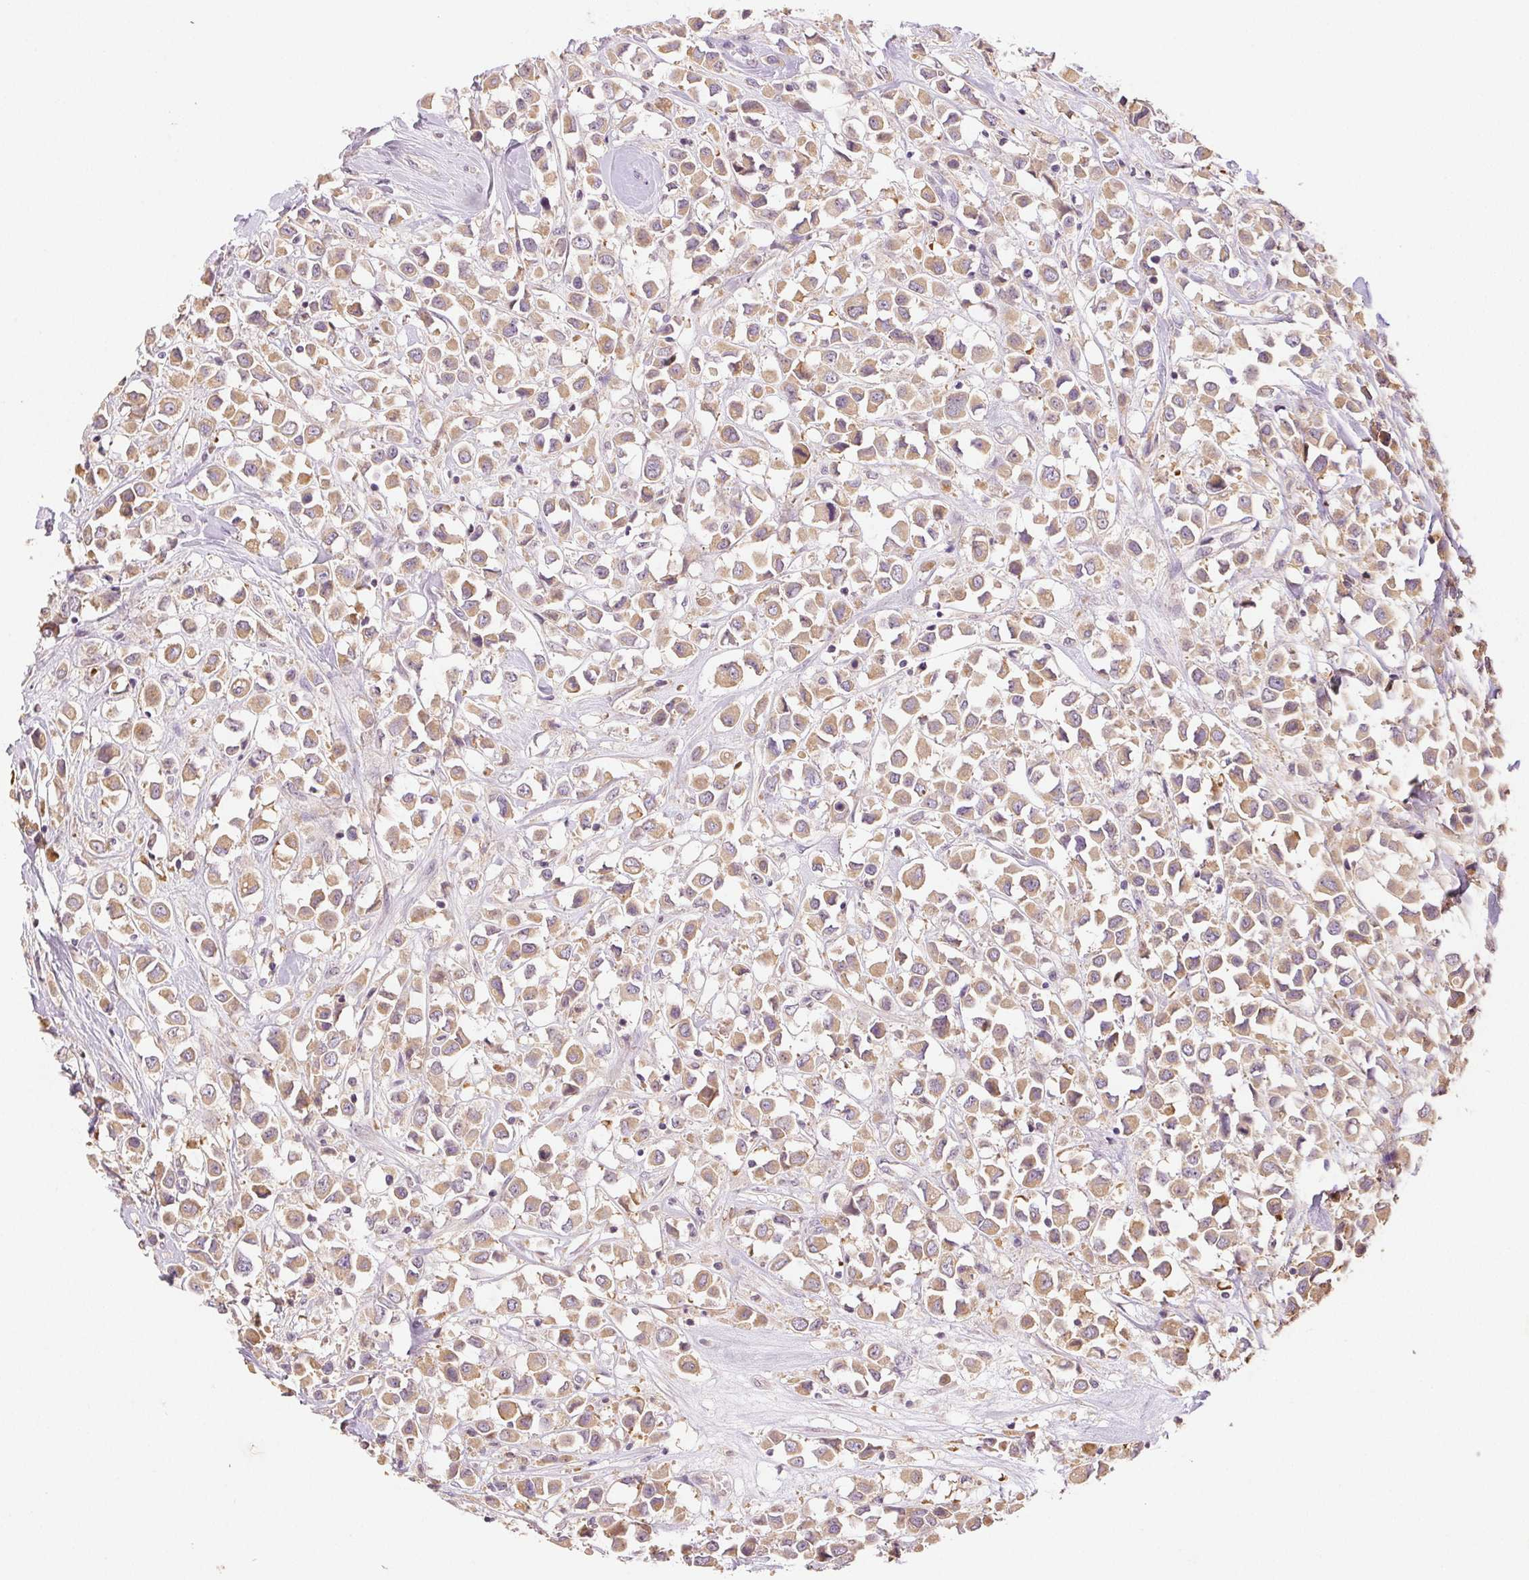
{"staining": {"intensity": "weak", "quantity": ">75%", "location": "cytoplasmic/membranous"}, "tissue": "breast cancer", "cell_type": "Tumor cells", "image_type": "cancer", "snomed": [{"axis": "morphology", "description": "Duct carcinoma"}, {"axis": "topography", "description": "Breast"}], "caption": "The image shows staining of intraductal carcinoma (breast), revealing weak cytoplasmic/membranous protein staining (brown color) within tumor cells.", "gene": "YIF1B", "patient": {"sex": "female", "age": 61}}